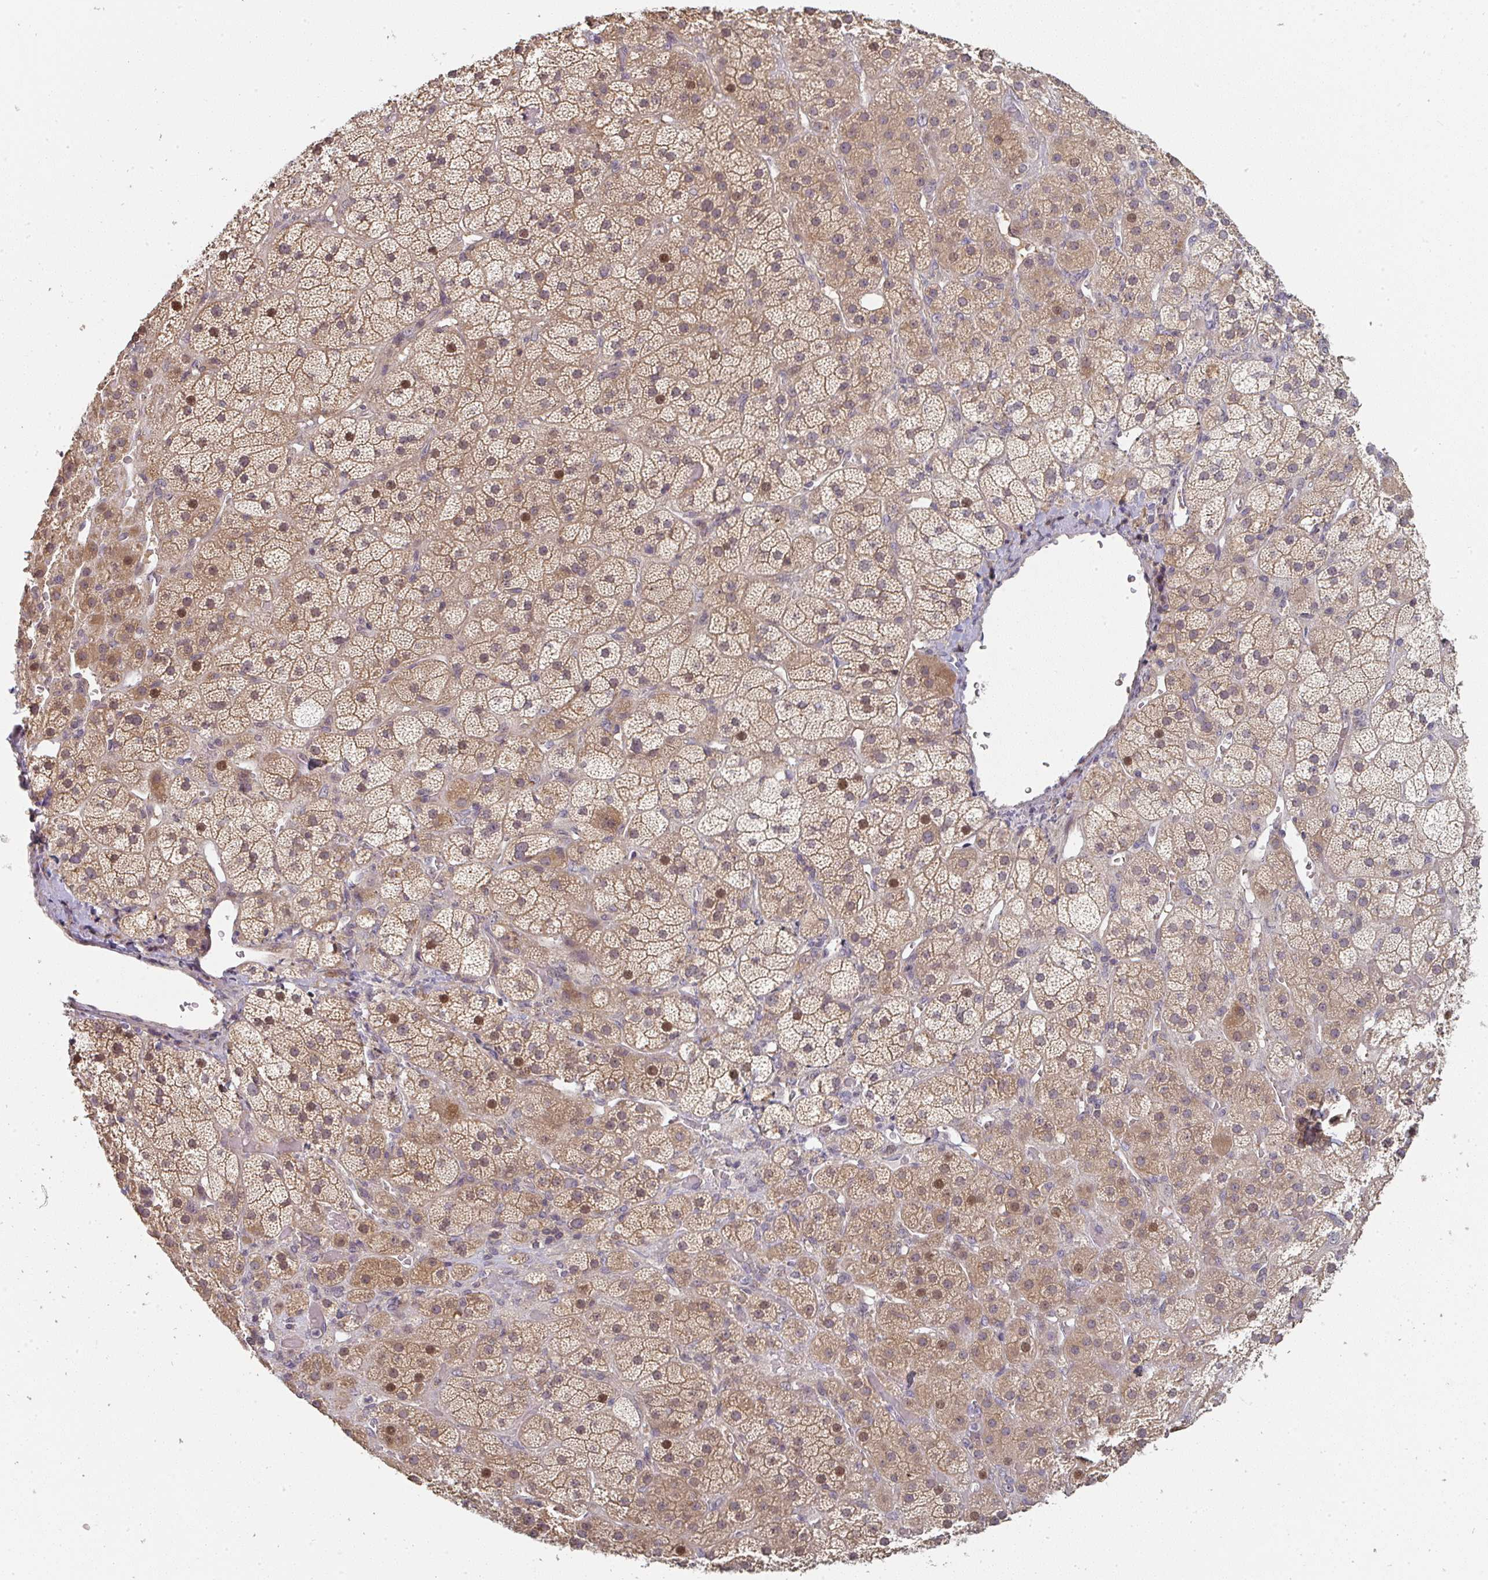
{"staining": {"intensity": "moderate", "quantity": ">75%", "location": "cytoplasmic/membranous,nuclear"}, "tissue": "adrenal gland", "cell_type": "Glandular cells", "image_type": "normal", "snomed": [{"axis": "morphology", "description": "Normal tissue, NOS"}, {"axis": "topography", "description": "Adrenal gland"}], "caption": "Immunohistochemistry (IHC) photomicrograph of normal adrenal gland: human adrenal gland stained using IHC exhibits medium levels of moderate protein expression localized specifically in the cytoplasmic/membranous,nuclear of glandular cells, appearing as a cytoplasmic/membranous,nuclear brown color.", "gene": "RANGRF", "patient": {"sex": "male", "age": 57}}